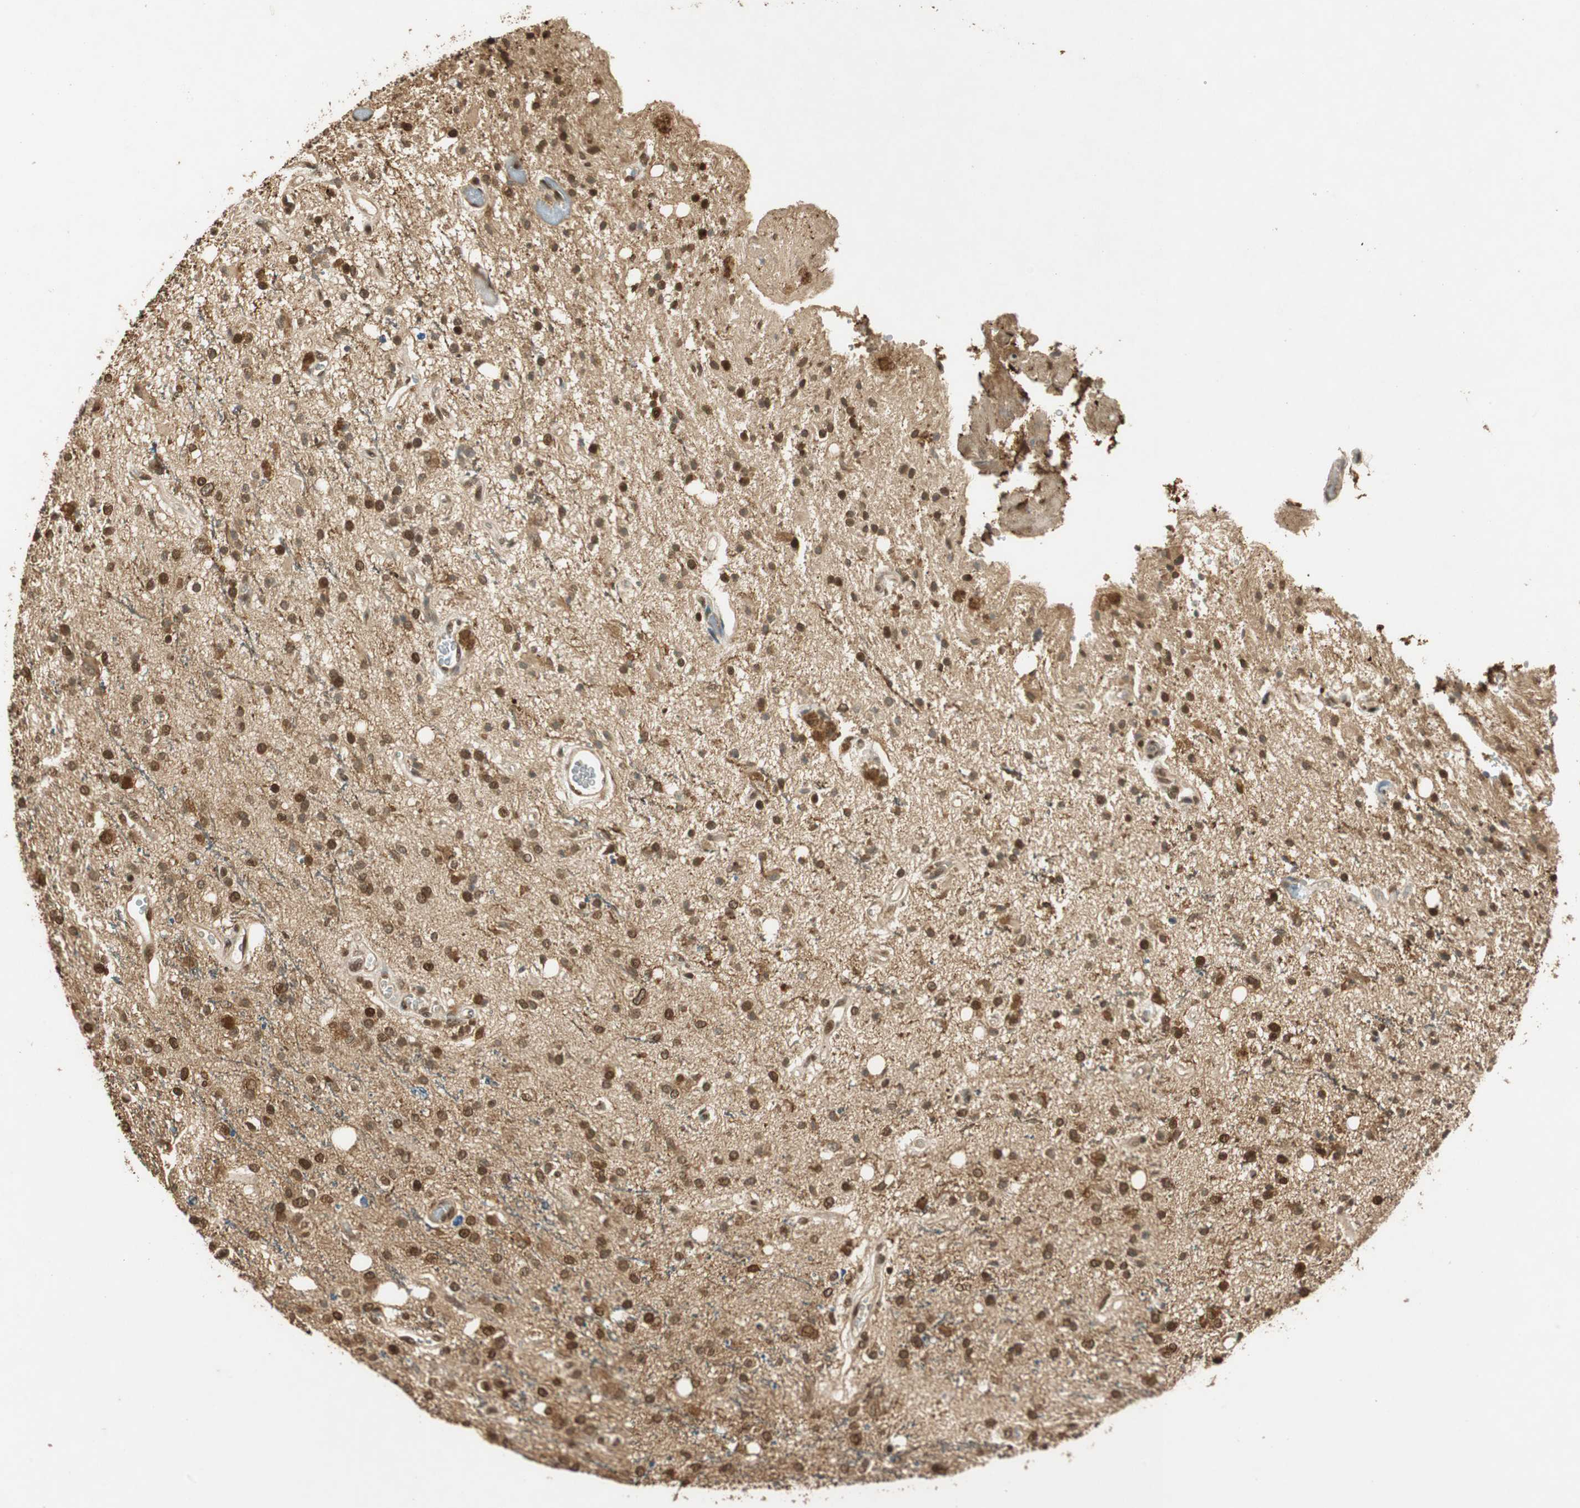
{"staining": {"intensity": "moderate", "quantity": ">75%", "location": "cytoplasmic/membranous,nuclear"}, "tissue": "glioma", "cell_type": "Tumor cells", "image_type": "cancer", "snomed": [{"axis": "morphology", "description": "Glioma, malignant, High grade"}, {"axis": "topography", "description": "Brain"}], "caption": "Malignant high-grade glioma tissue shows moderate cytoplasmic/membranous and nuclear staining in approximately >75% of tumor cells", "gene": "RPA3", "patient": {"sex": "male", "age": 47}}